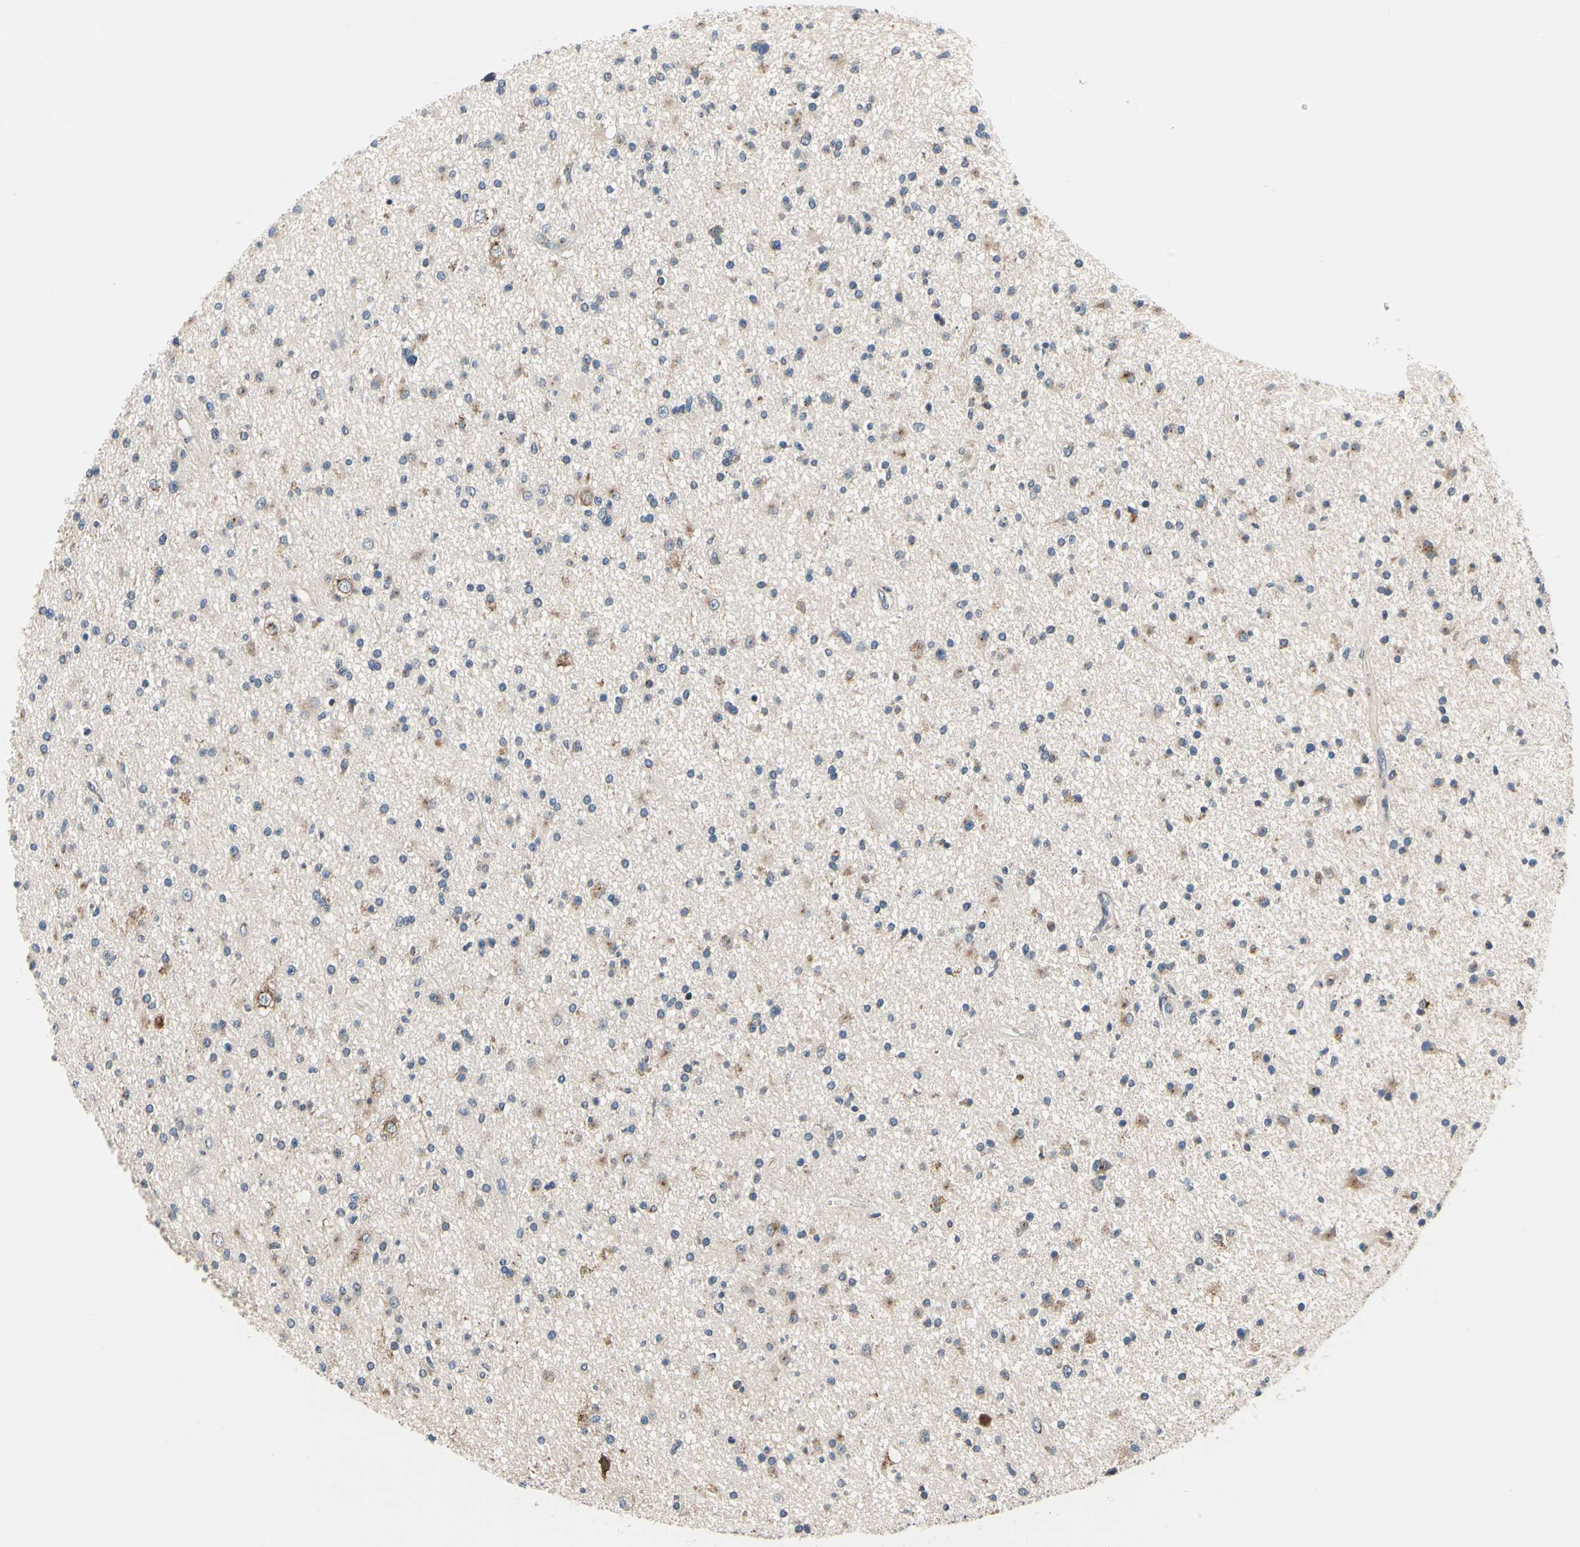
{"staining": {"intensity": "weak", "quantity": "<25%", "location": "cytoplasmic/membranous"}, "tissue": "glioma", "cell_type": "Tumor cells", "image_type": "cancer", "snomed": [{"axis": "morphology", "description": "Glioma, malignant, High grade"}, {"axis": "topography", "description": "Brain"}], "caption": "Tumor cells show no significant protein expression in glioma.", "gene": "PRKAR2B", "patient": {"sex": "male", "age": 33}}